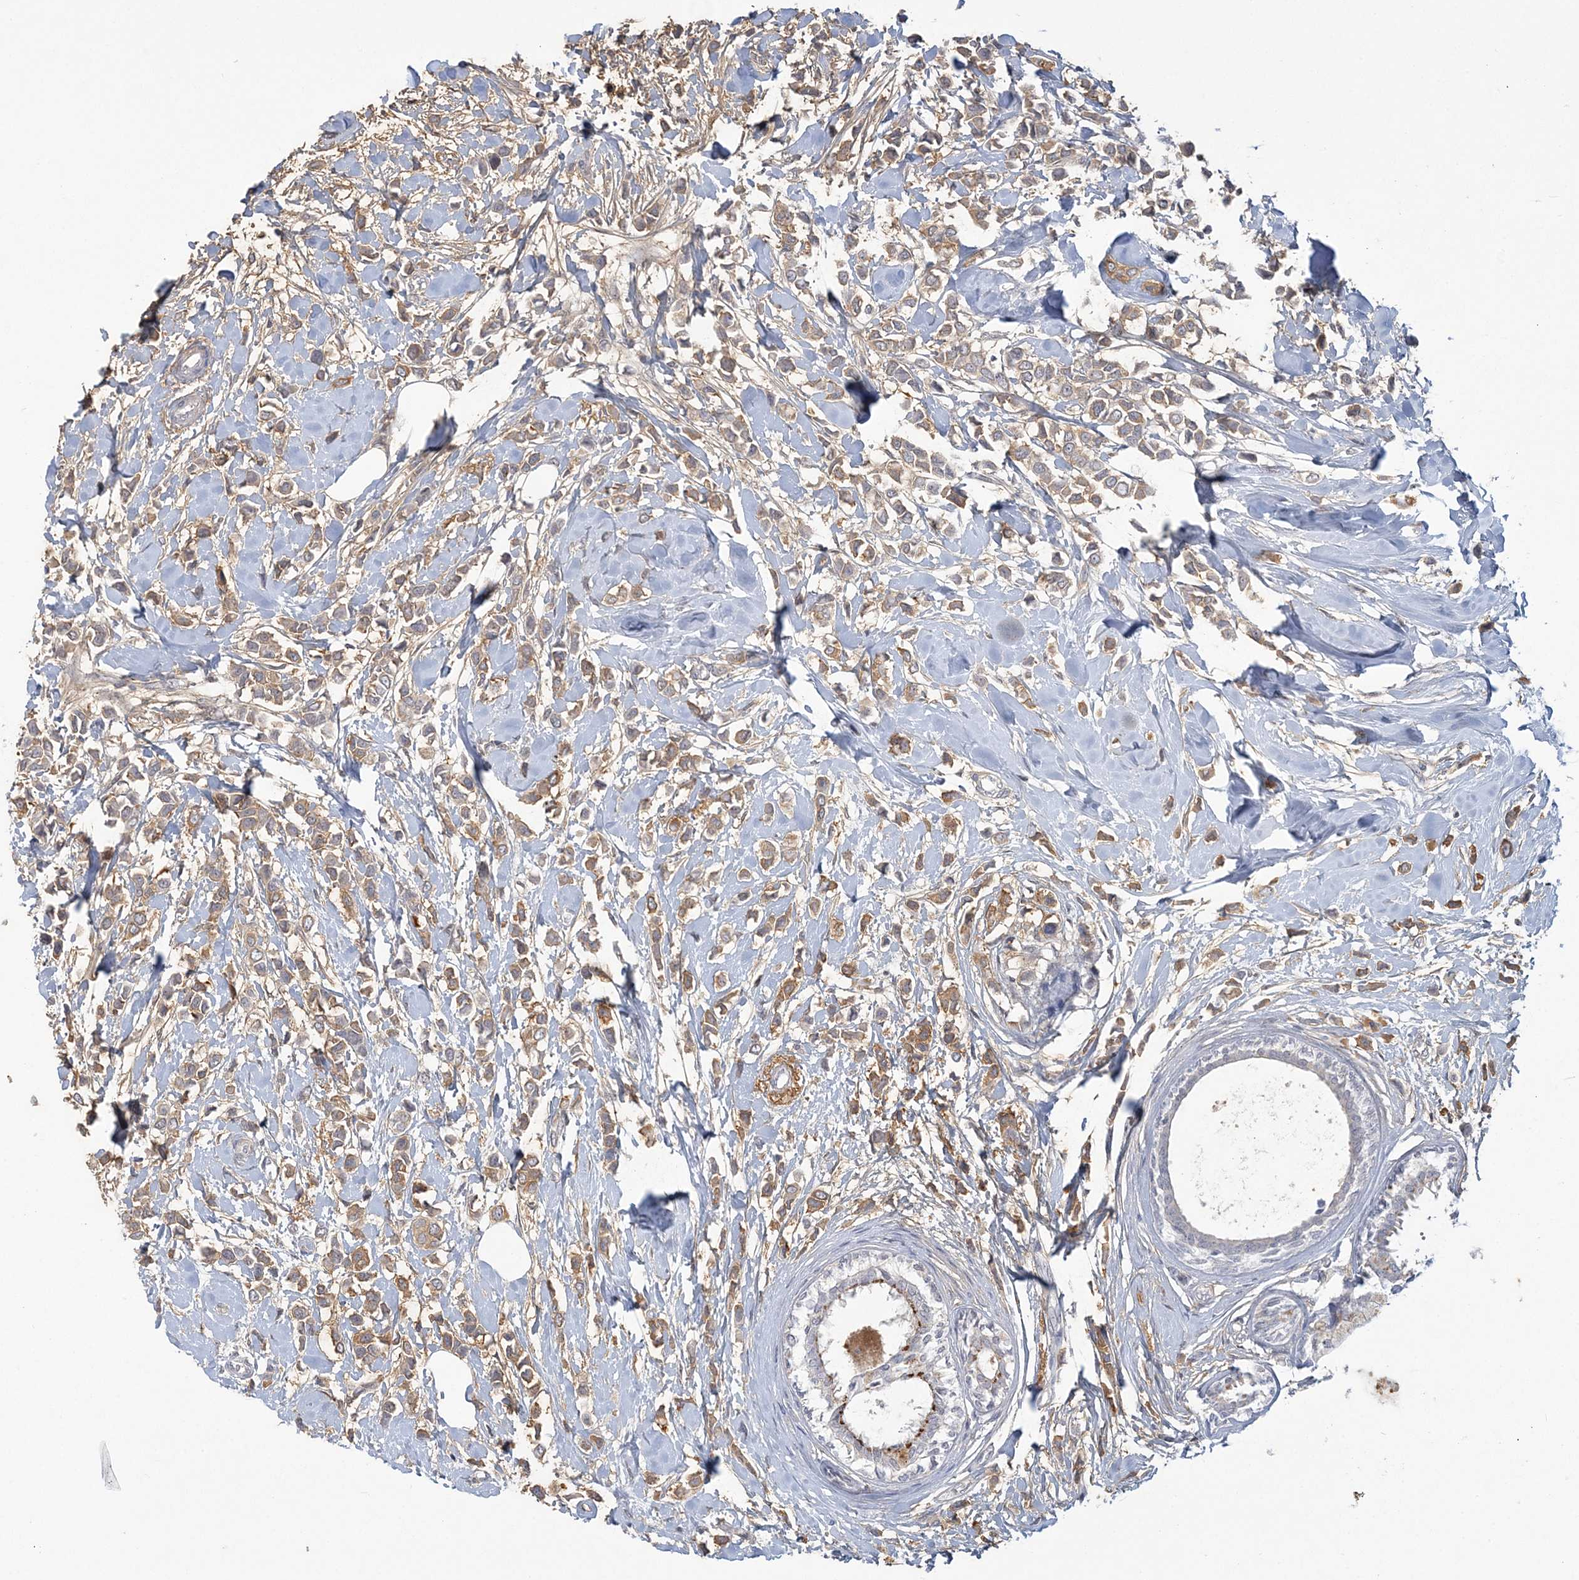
{"staining": {"intensity": "moderate", "quantity": ">75%", "location": "cytoplasmic/membranous"}, "tissue": "breast cancer", "cell_type": "Tumor cells", "image_type": "cancer", "snomed": [{"axis": "morphology", "description": "Lobular carcinoma"}, {"axis": "topography", "description": "Breast"}], "caption": "Breast lobular carcinoma stained with immunohistochemistry (IHC) shows moderate cytoplasmic/membranous expression in approximately >75% of tumor cells. Ihc stains the protein of interest in brown and the nuclei are stained blue.", "gene": "ANKS1A", "patient": {"sex": "female", "age": 51}}